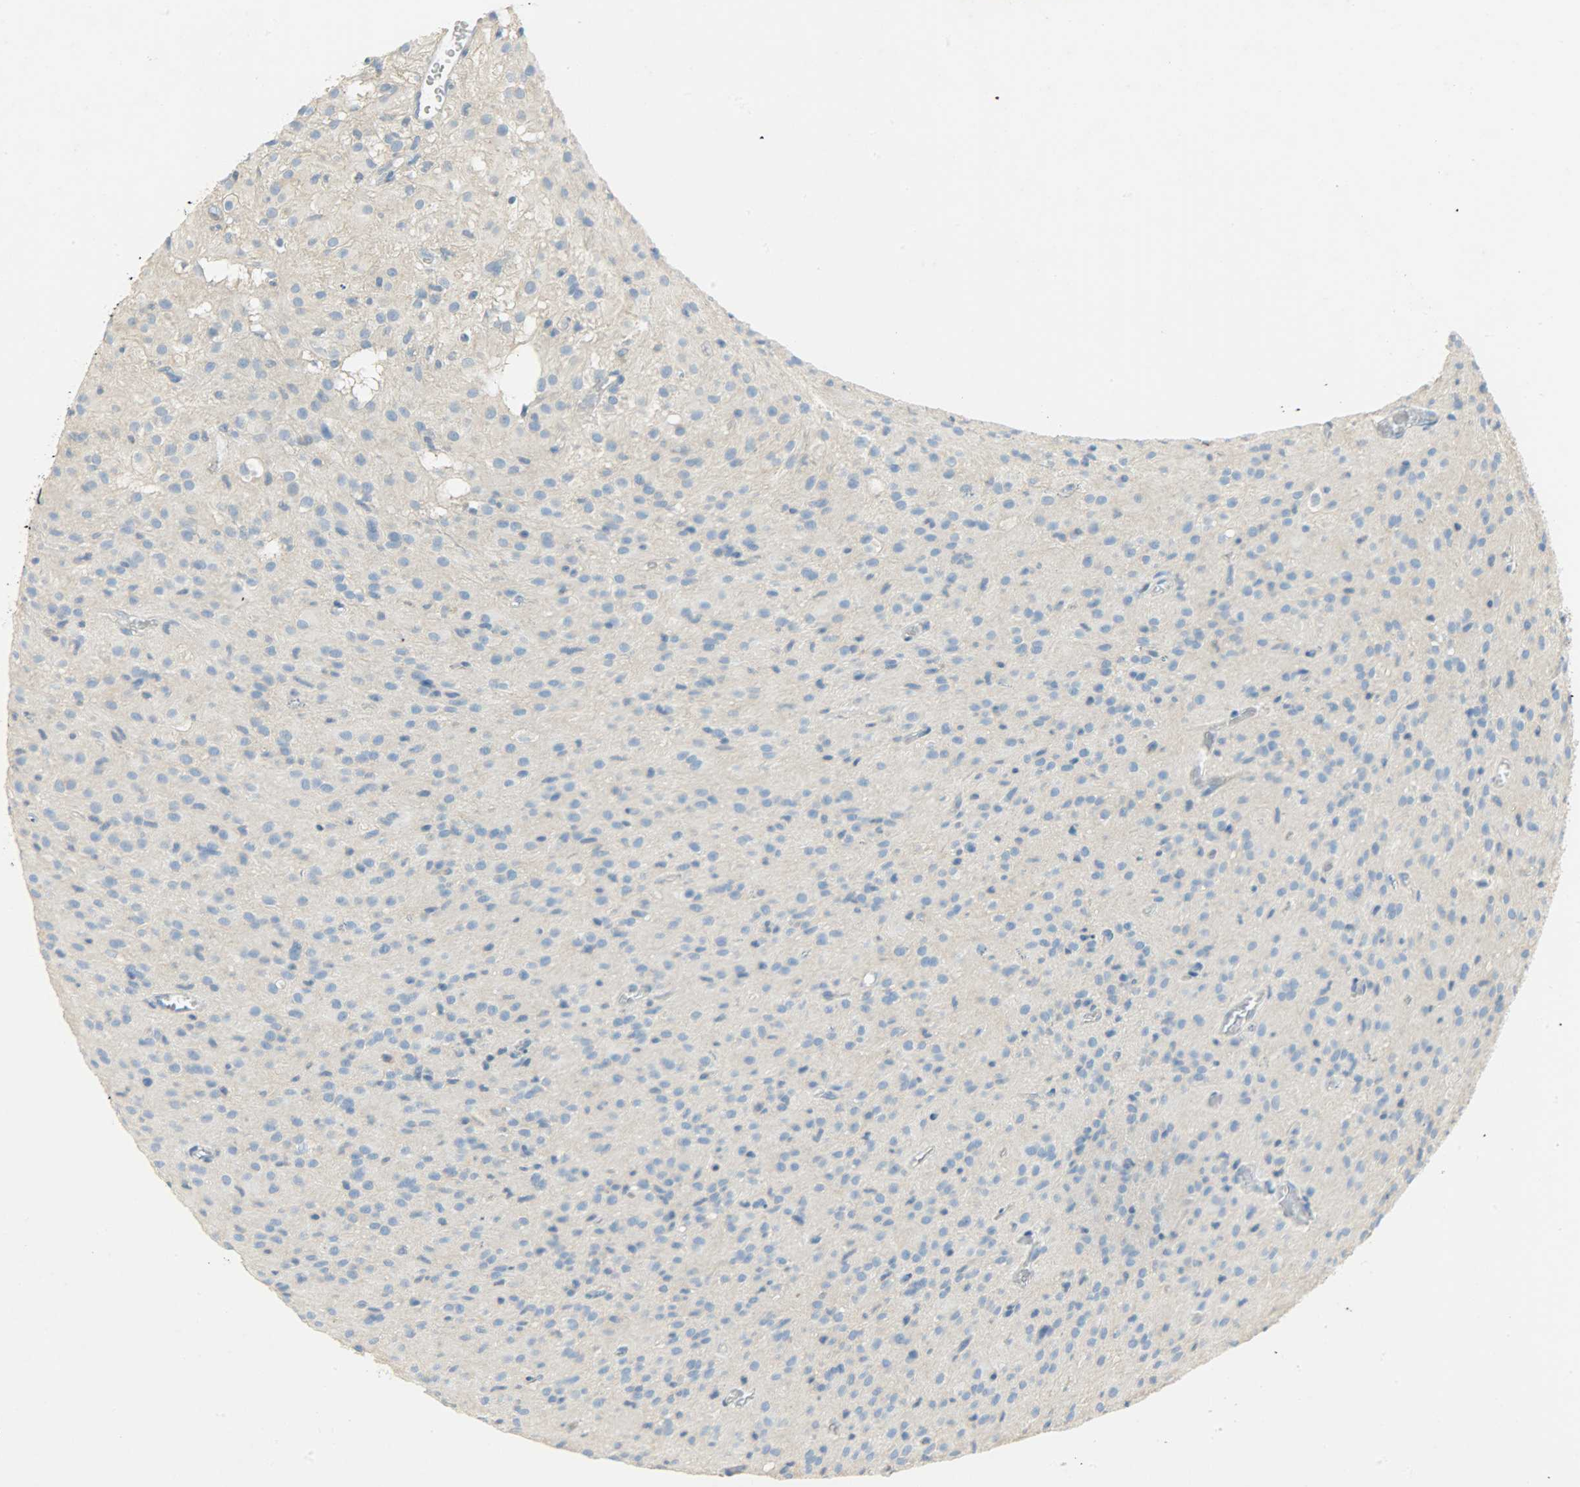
{"staining": {"intensity": "negative", "quantity": "none", "location": "none"}, "tissue": "glioma", "cell_type": "Tumor cells", "image_type": "cancer", "snomed": [{"axis": "morphology", "description": "Glioma, malignant, High grade"}, {"axis": "topography", "description": "Brain"}], "caption": "DAB (3,3'-diaminobenzidine) immunohistochemical staining of glioma demonstrates no significant expression in tumor cells.", "gene": "PROM1", "patient": {"sex": "female", "age": 59}}